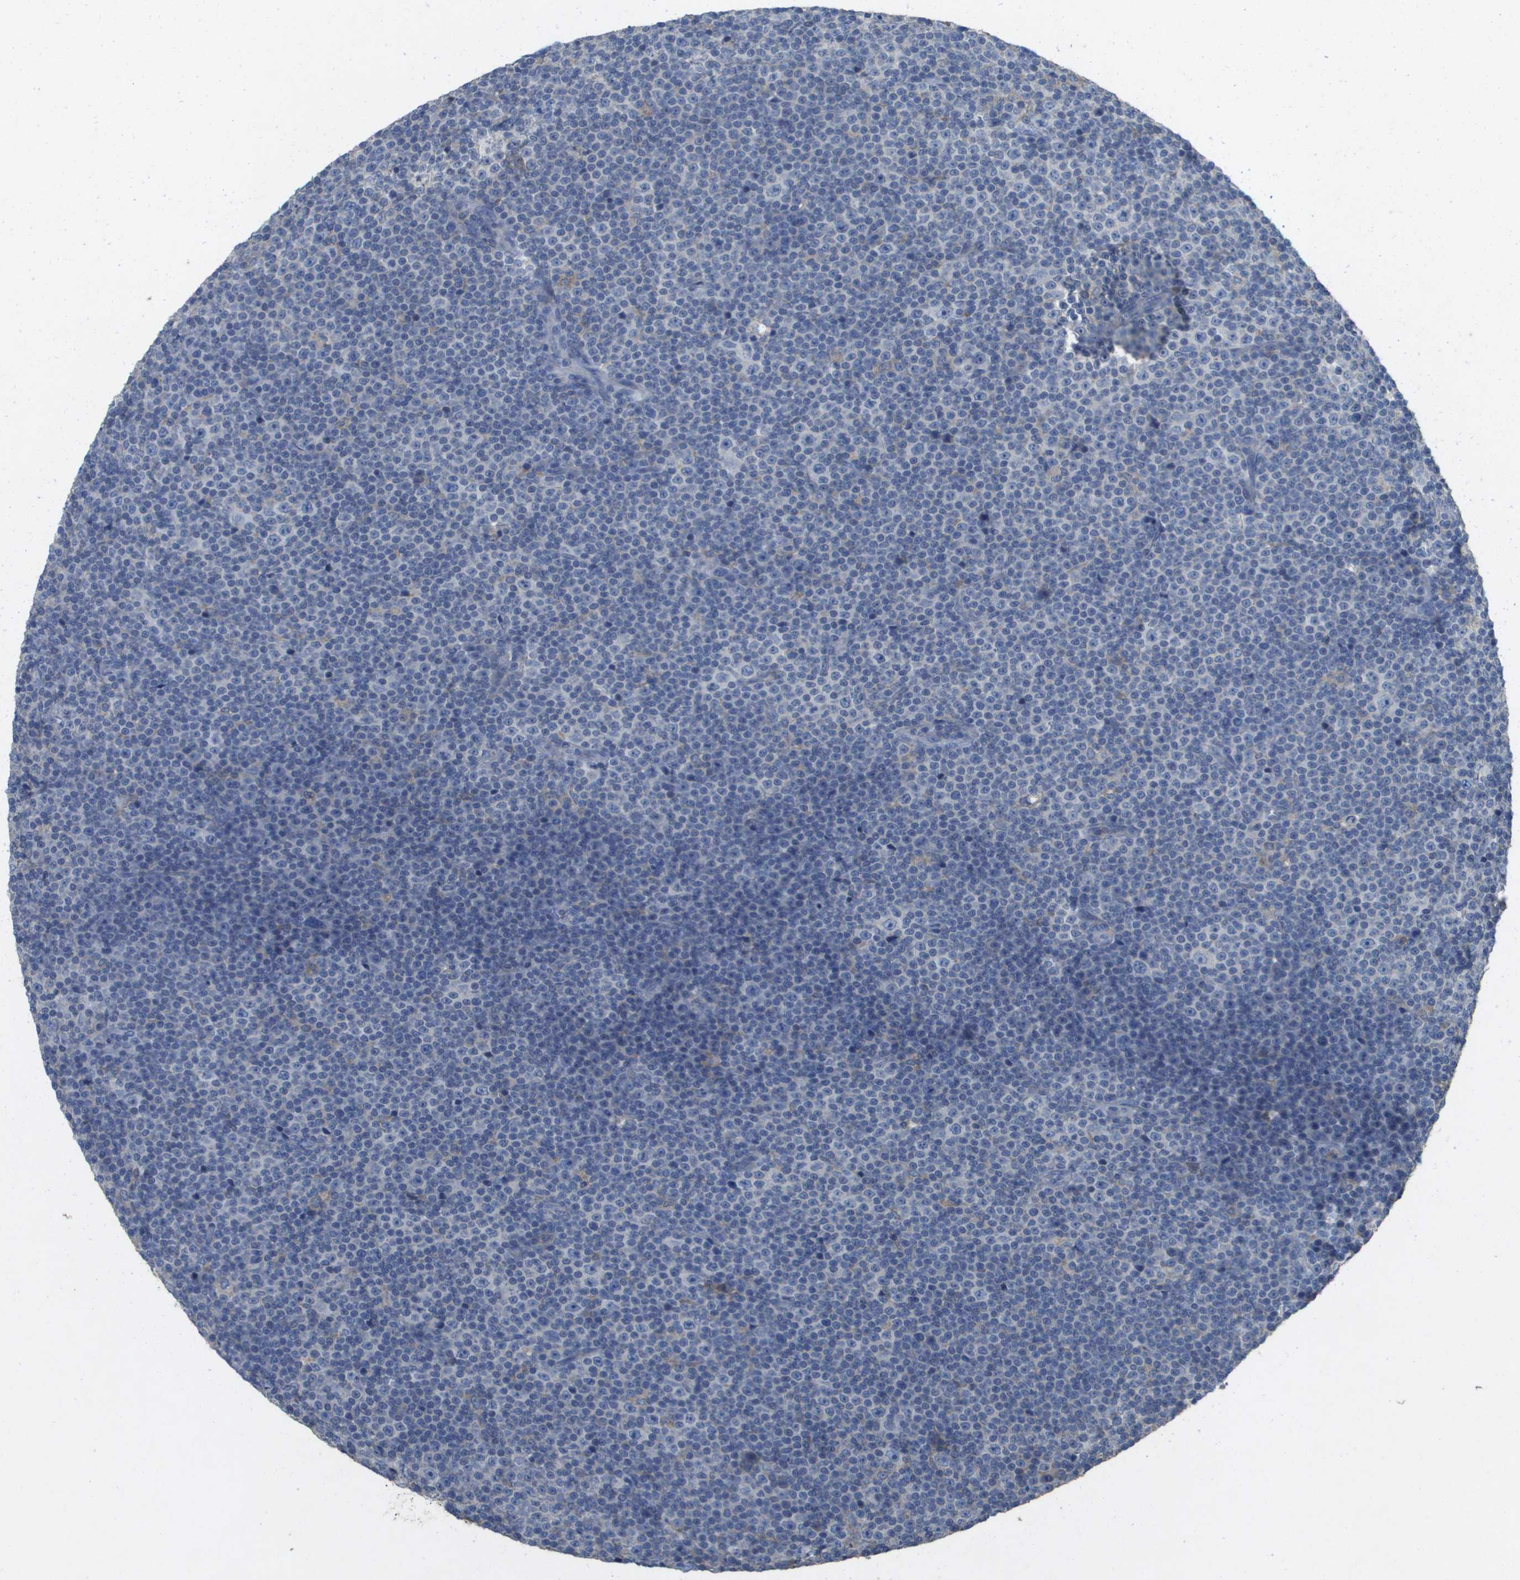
{"staining": {"intensity": "negative", "quantity": "none", "location": "none"}, "tissue": "lymphoma", "cell_type": "Tumor cells", "image_type": "cancer", "snomed": [{"axis": "morphology", "description": "Malignant lymphoma, non-Hodgkin's type, Low grade"}, {"axis": "topography", "description": "Lymph node"}], "caption": "Tumor cells show no significant expression in malignant lymphoma, non-Hodgkin's type (low-grade).", "gene": "CLCA4", "patient": {"sex": "female", "age": 67}}